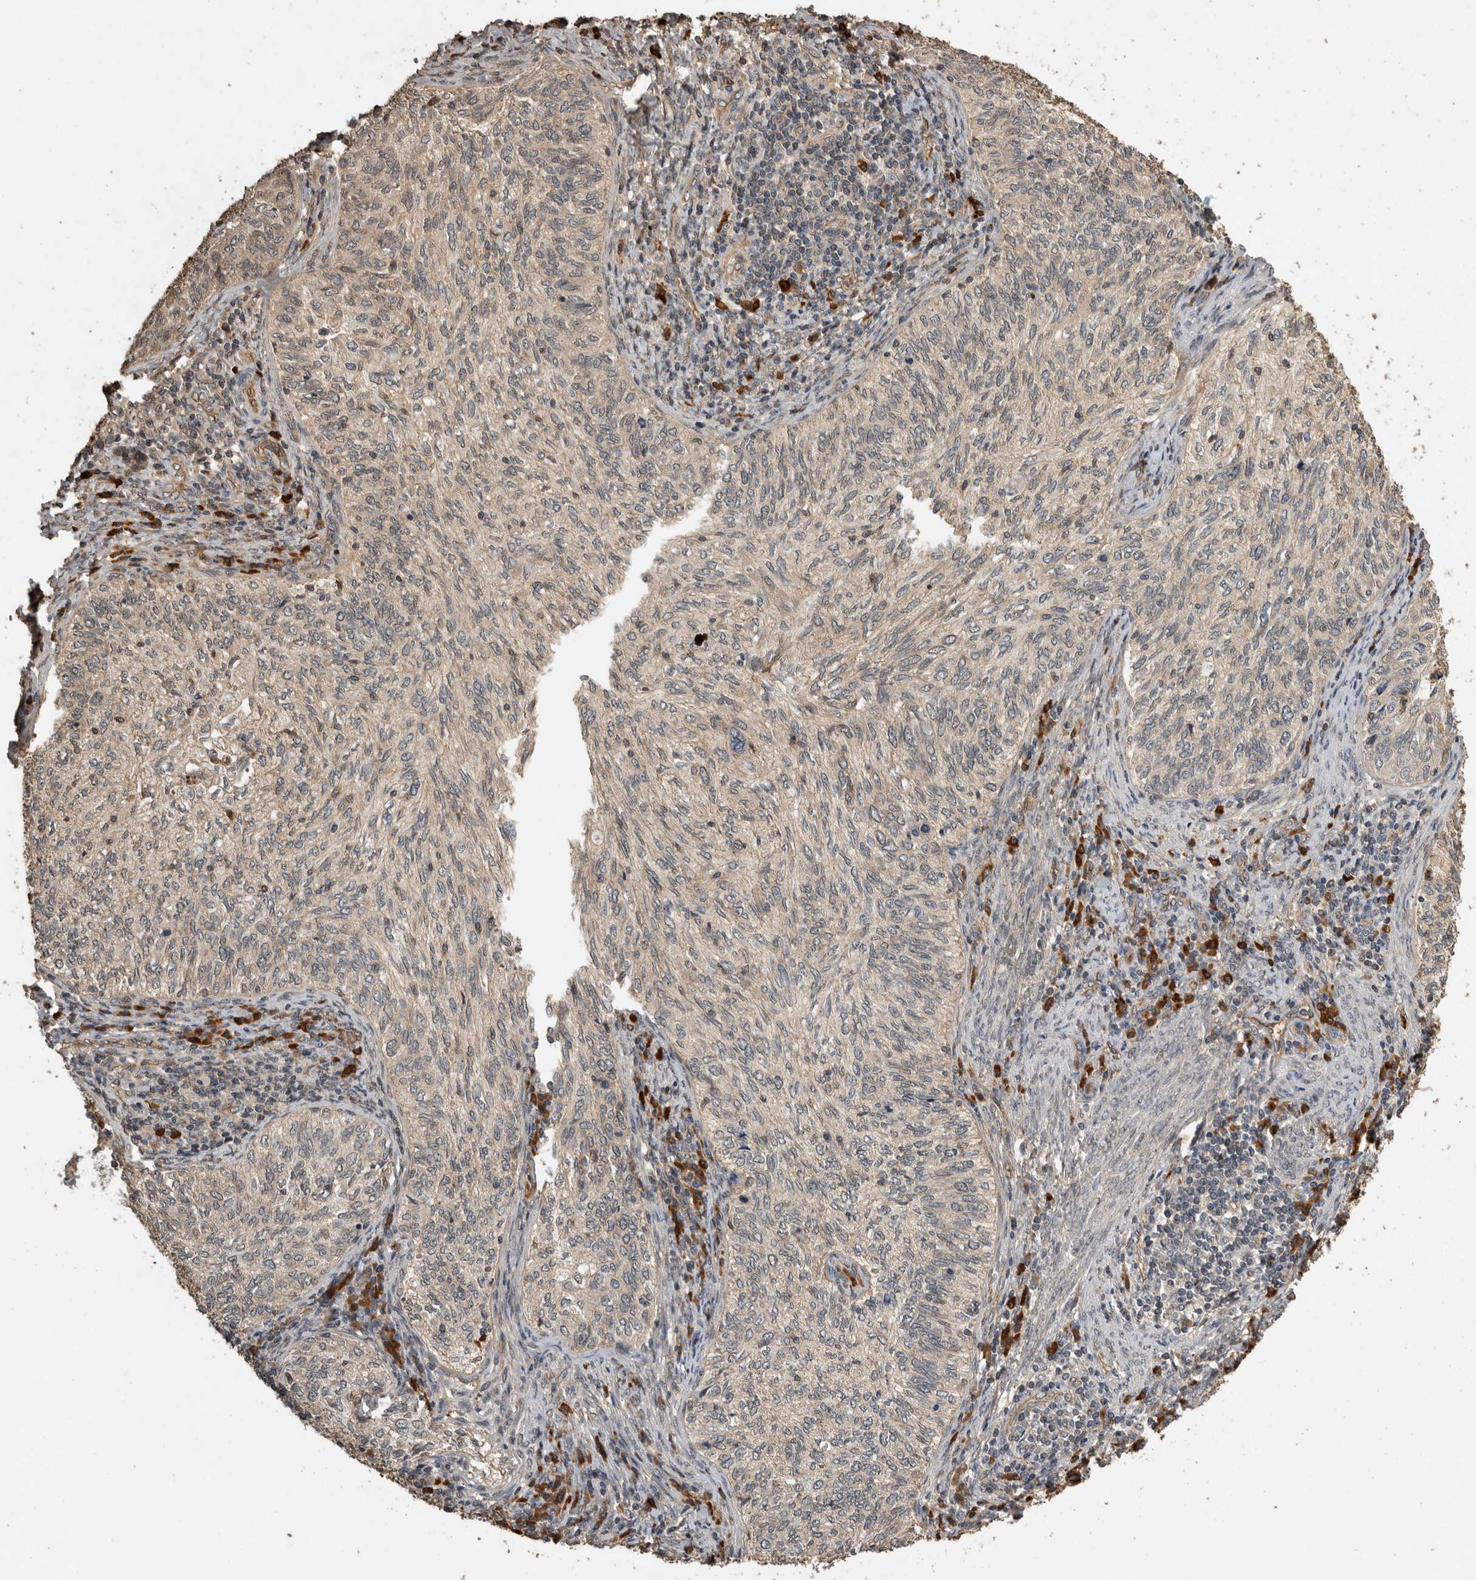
{"staining": {"intensity": "weak", "quantity": "<25%", "location": "cytoplasmic/membranous"}, "tissue": "cervical cancer", "cell_type": "Tumor cells", "image_type": "cancer", "snomed": [{"axis": "morphology", "description": "Squamous cell carcinoma, NOS"}, {"axis": "topography", "description": "Cervix"}], "caption": "Tumor cells show no significant positivity in squamous cell carcinoma (cervical).", "gene": "RHPN1", "patient": {"sex": "female", "age": 30}}